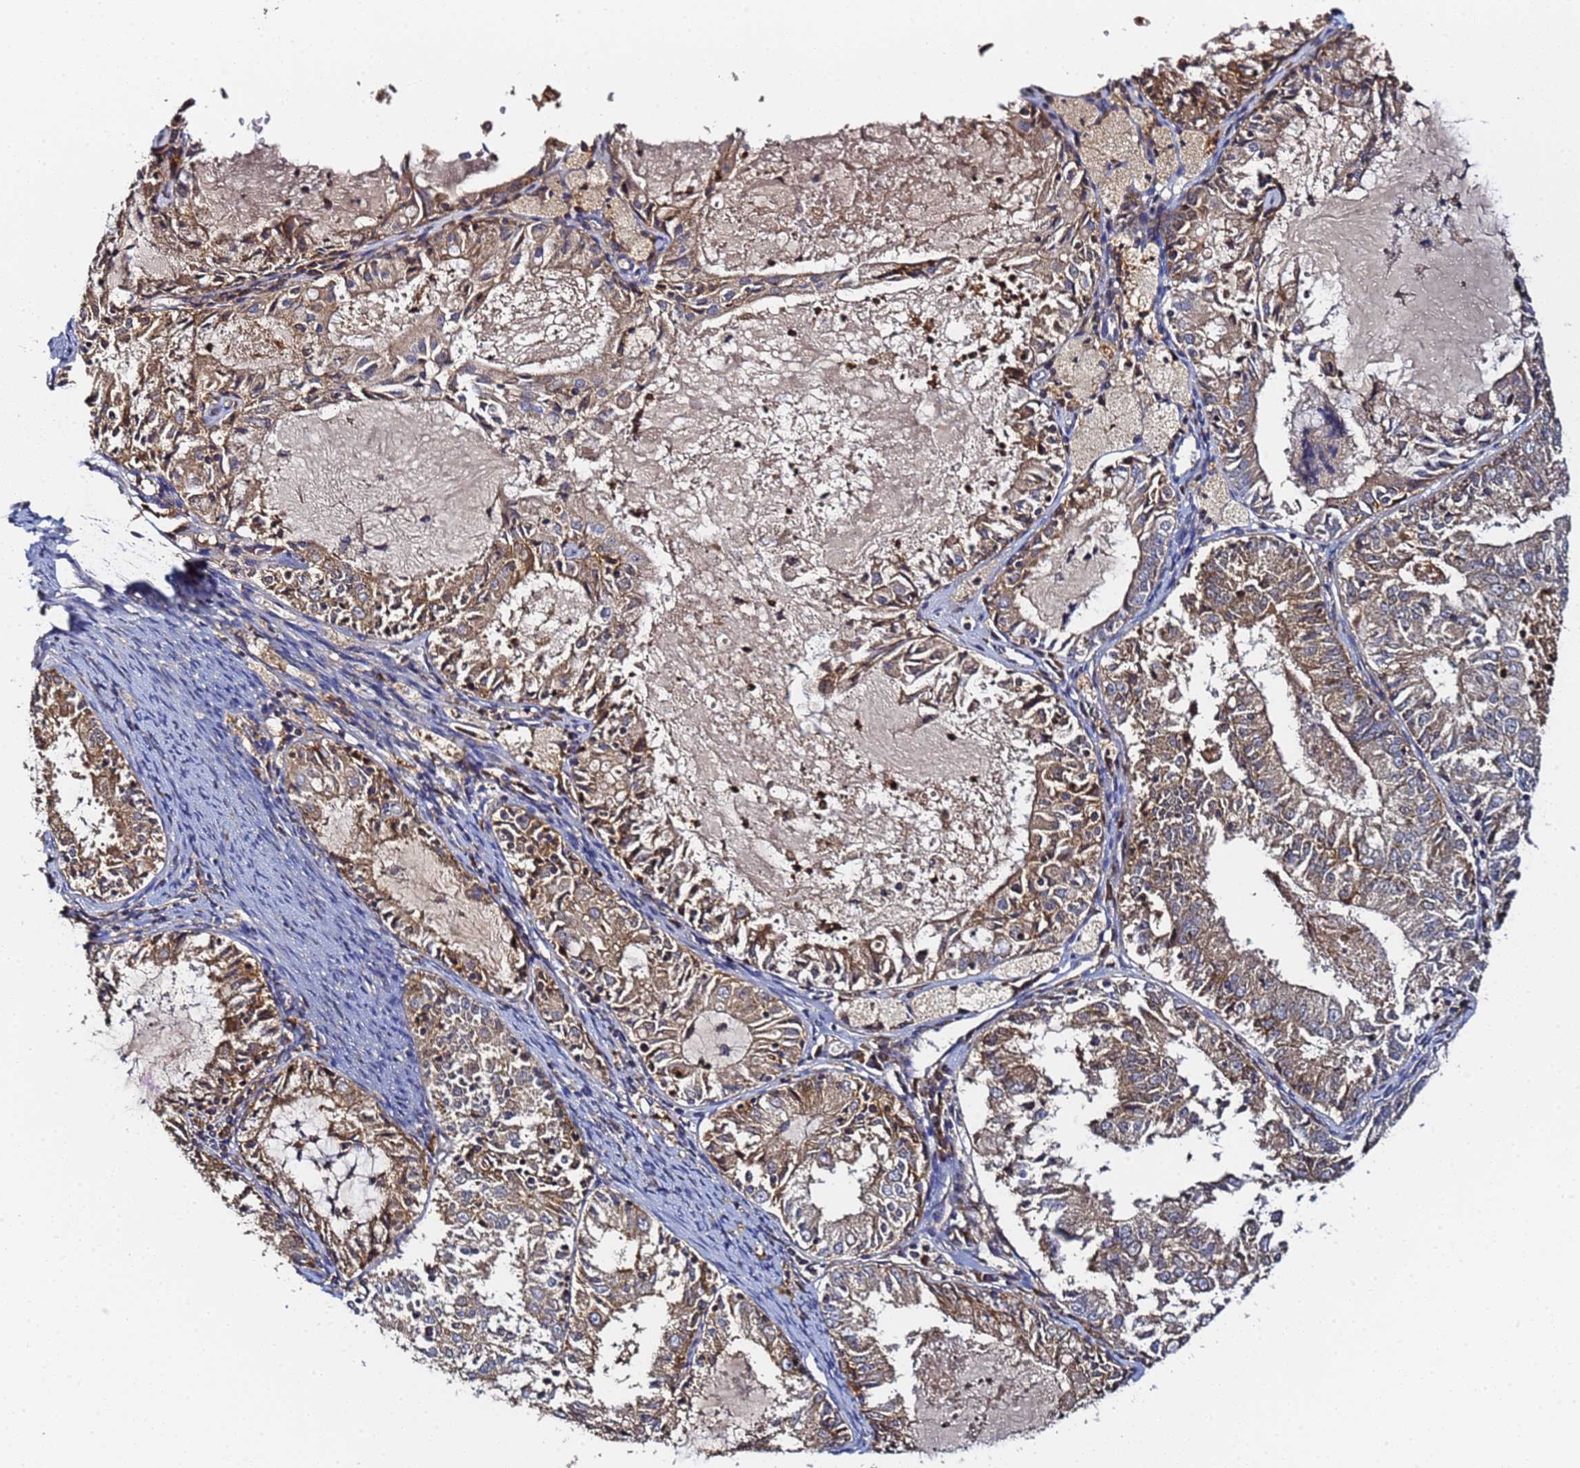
{"staining": {"intensity": "moderate", "quantity": ">75%", "location": "cytoplasmic/membranous"}, "tissue": "endometrial cancer", "cell_type": "Tumor cells", "image_type": "cancer", "snomed": [{"axis": "morphology", "description": "Adenocarcinoma, NOS"}, {"axis": "topography", "description": "Endometrium"}], "caption": "The image reveals staining of endometrial cancer (adenocarcinoma), revealing moderate cytoplasmic/membranous protein expression (brown color) within tumor cells. The staining was performed using DAB (3,3'-diaminobenzidine), with brown indicating positive protein expression. Nuclei are stained blue with hematoxylin.", "gene": "LRRC69", "patient": {"sex": "female", "age": 57}}